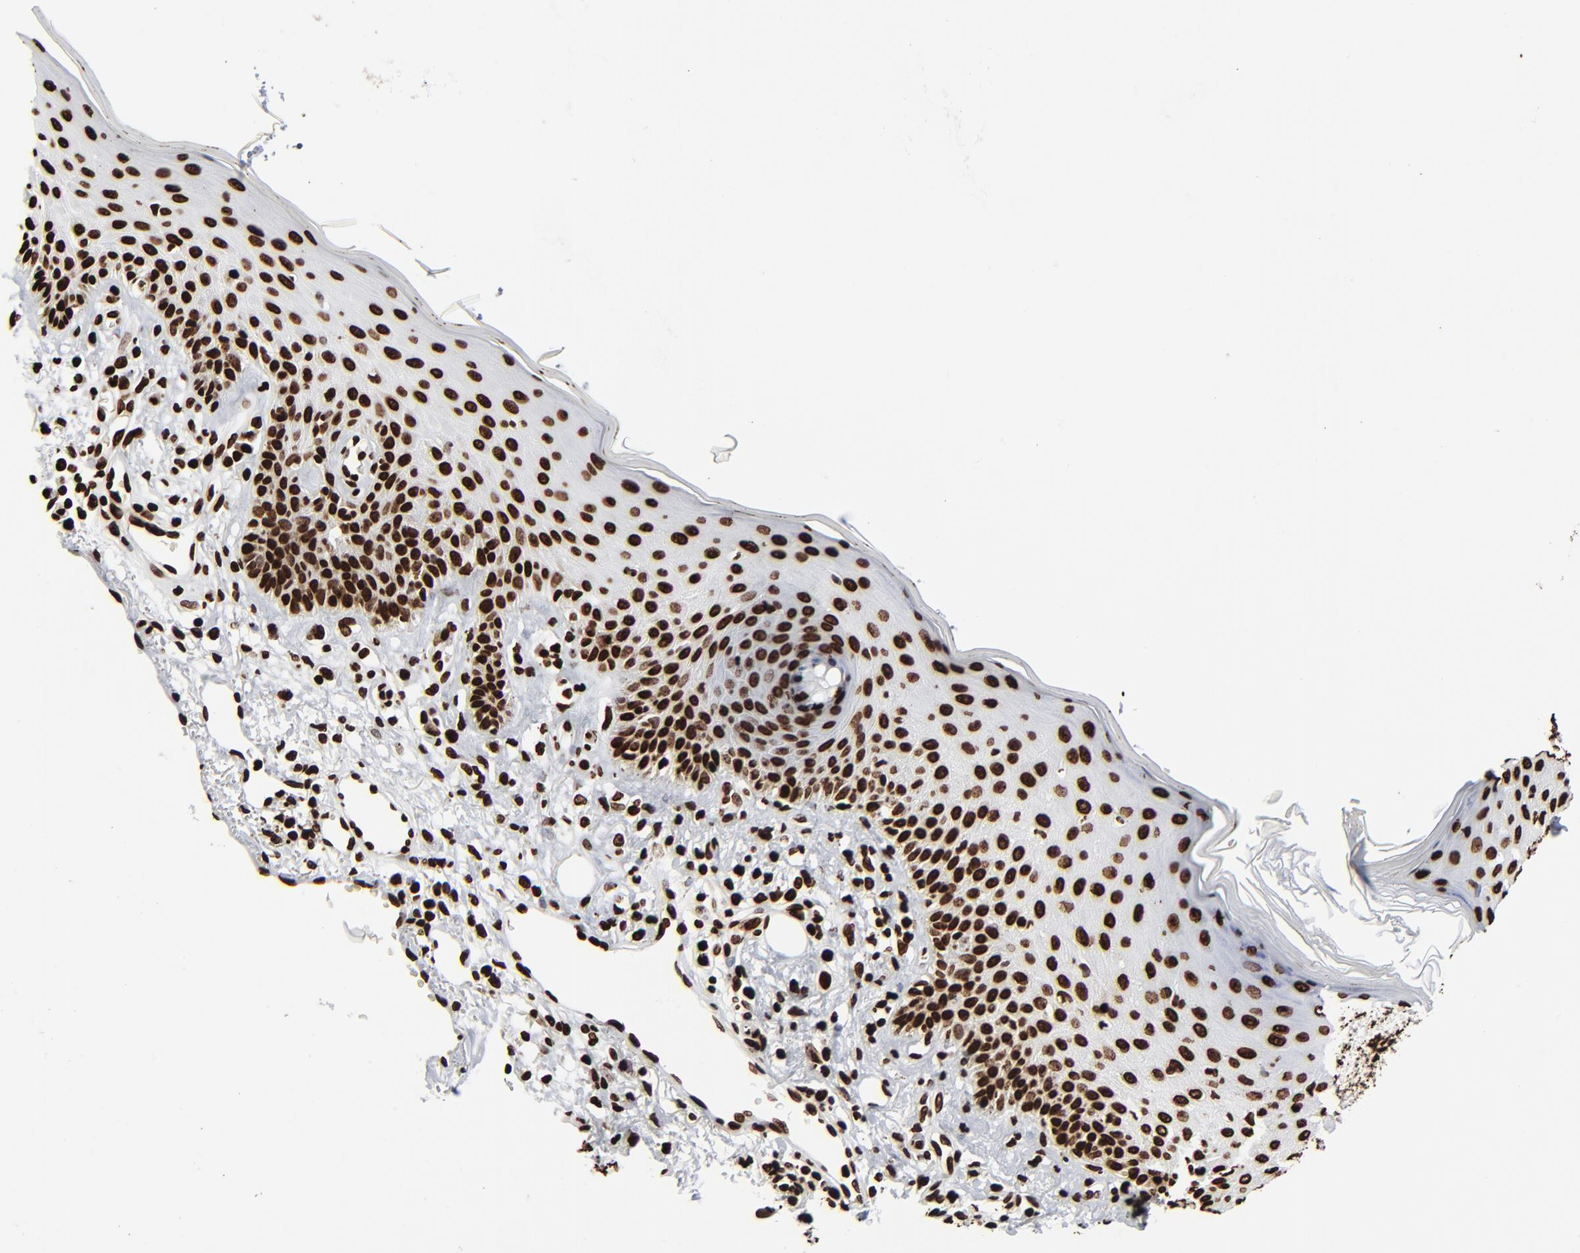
{"staining": {"intensity": "strong", "quantity": ">75%", "location": "nuclear"}, "tissue": "skin cancer", "cell_type": "Tumor cells", "image_type": "cancer", "snomed": [{"axis": "morphology", "description": "Squamous cell carcinoma, NOS"}, {"axis": "topography", "description": "Skin"}], "caption": "Immunohistochemistry (IHC) photomicrograph of neoplastic tissue: skin squamous cell carcinoma stained using immunohistochemistry (IHC) reveals high levels of strong protein expression localized specifically in the nuclear of tumor cells, appearing as a nuclear brown color.", "gene": "H3-4", "patient": {"sex": "female", "age": 59}}